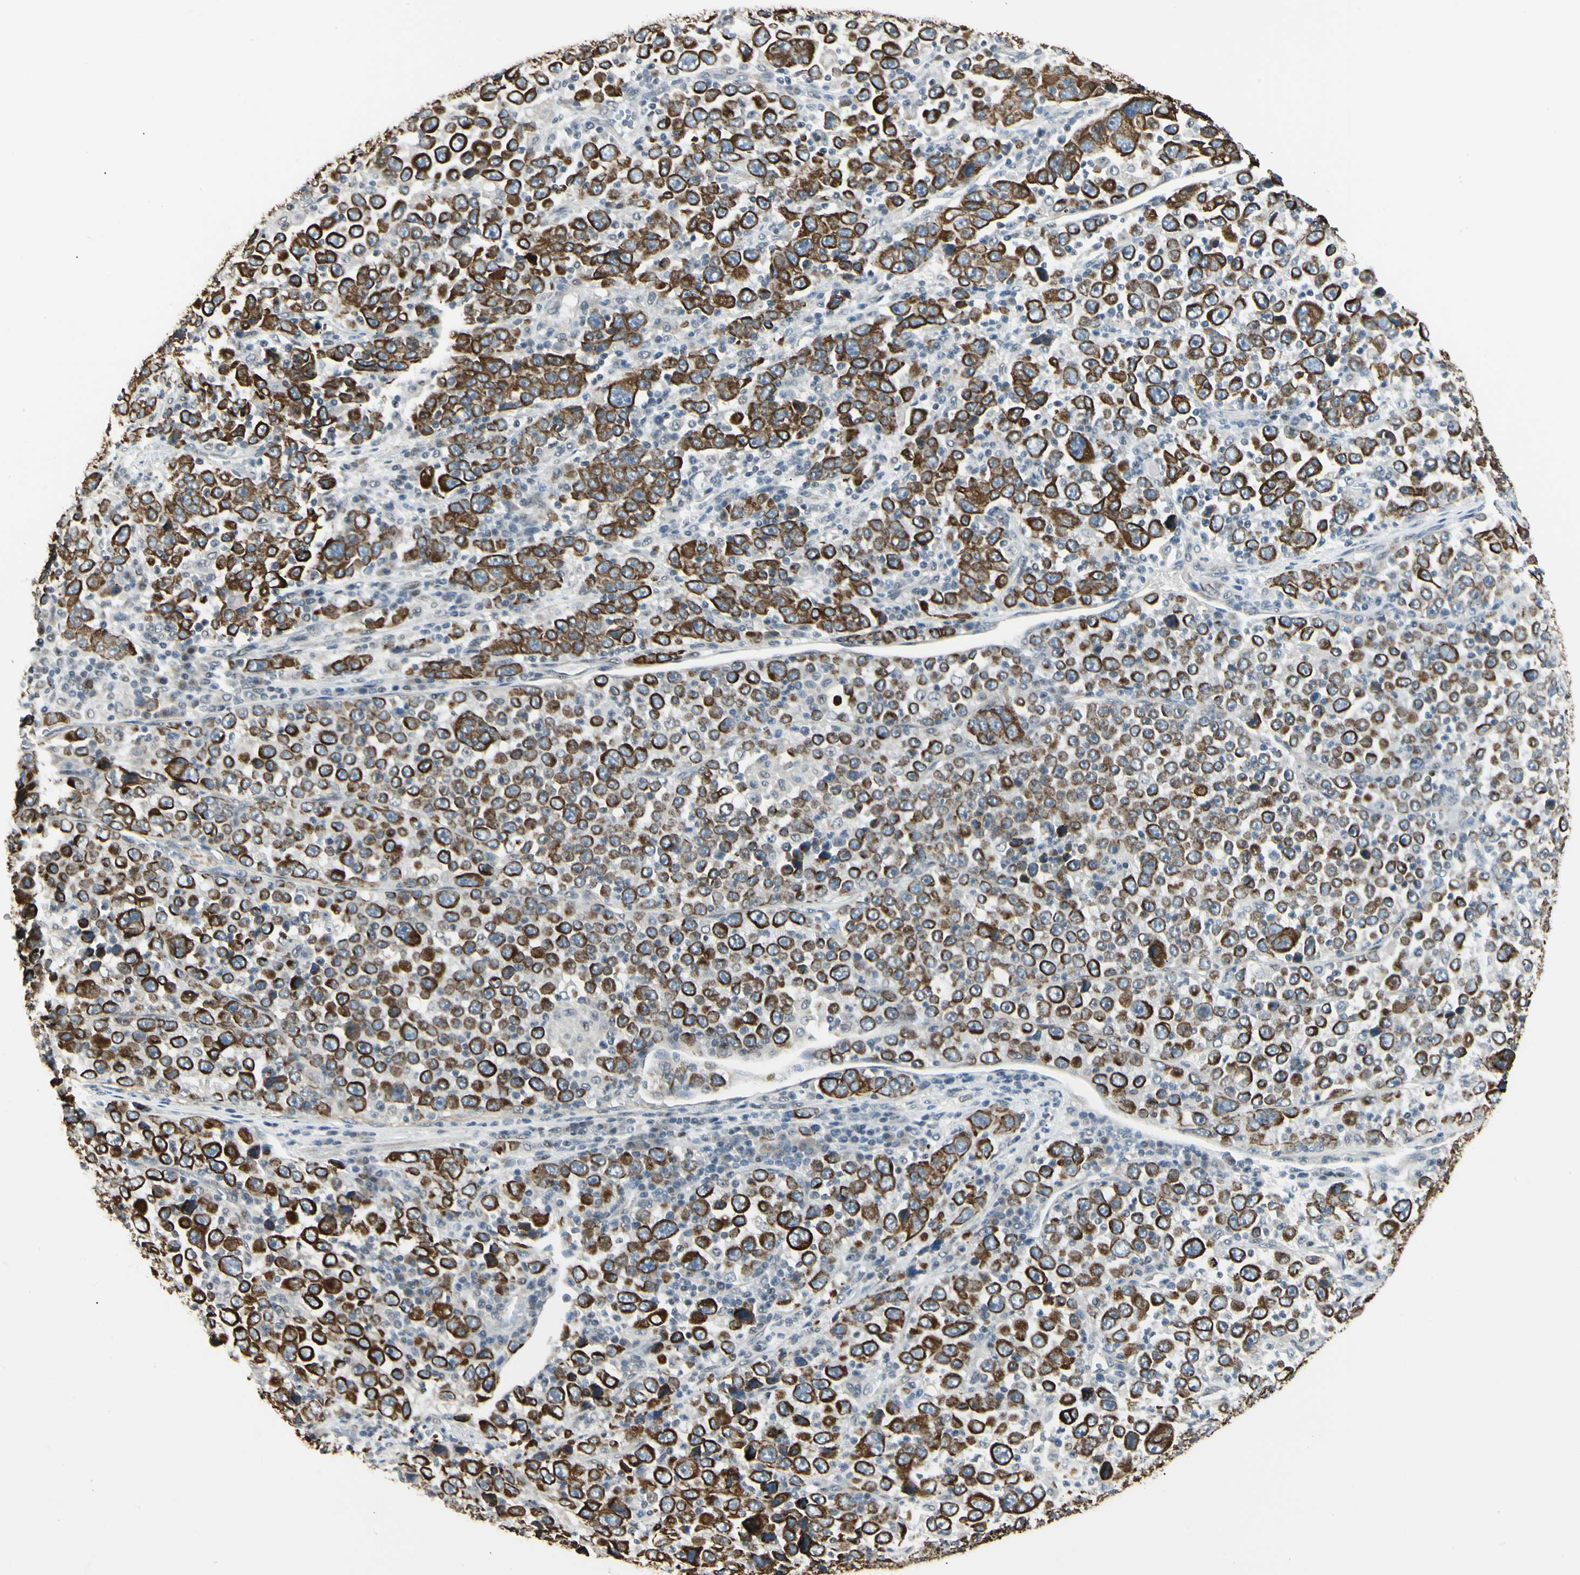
{"staining": {"intensity": "strong", "quantity": ">75%", "location": "cytoplasmic/membranous"}, "tissue": "stomach cancer", "cell_type": "Tumor cells", "image_type": "cancer", "snomed": [{"axis": "morphology", "description": "Normal tissue, NOS"}, {"axis": "morphology", "description": "Adenocarcinoma, NOS"}, {"axis": "topography", "description": "Stomach, upper"}, {"axis": "topography", "description": "Stomach"}], "caption": "This is an image of immunohistochemistry staining of adenocarcinoma (stomach), which shows strong staining in the cytoplasmic/membranous of tumor cells.", "gene": "ATXN1", "patient": {"sex": "male", "age": 59}}